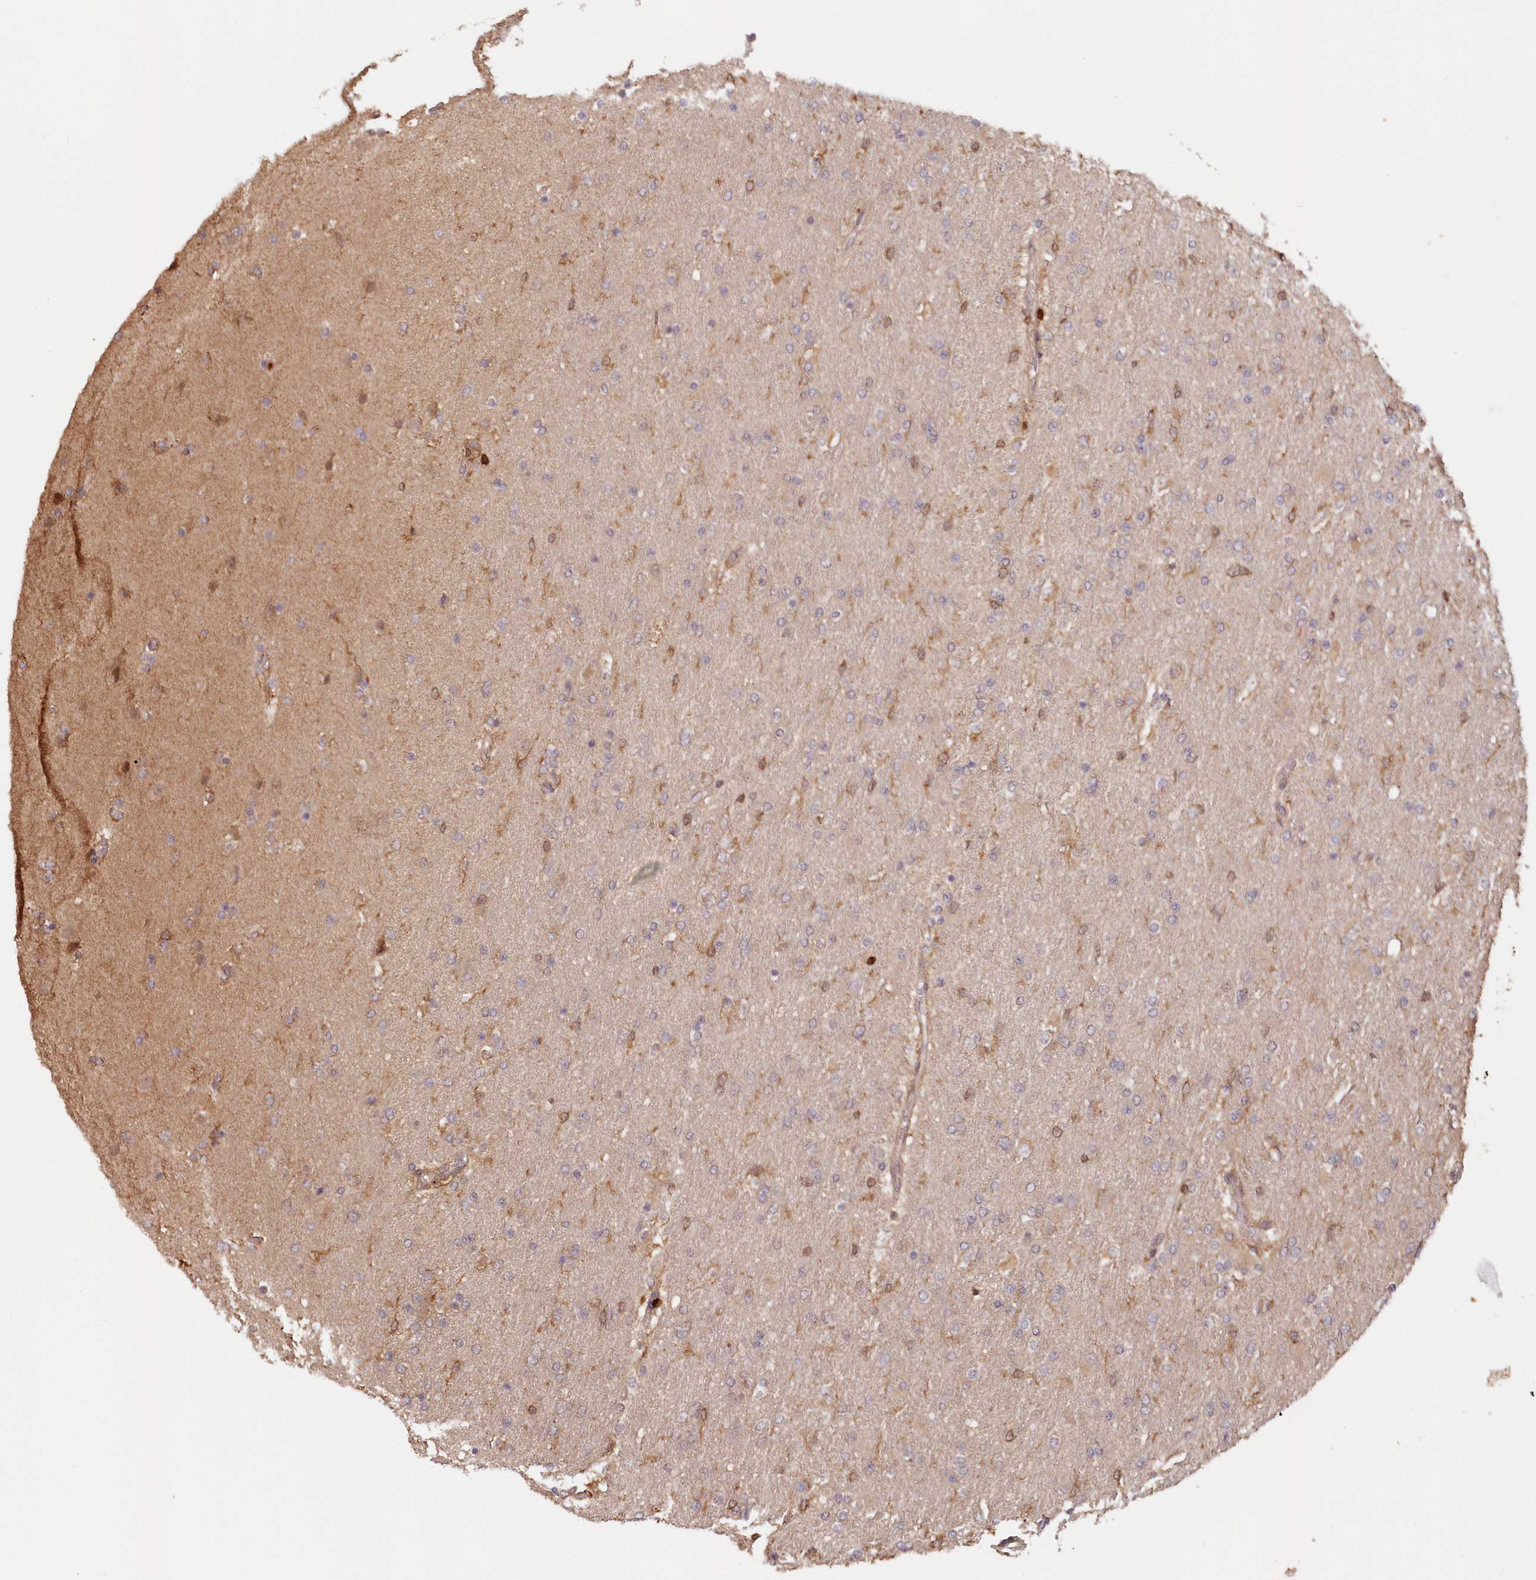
{"staining": {"intensity": "weak", "quantity": "25%-75%", "location": "cytoplasmic/membranous"}, "tissue": "glioma", "cell_type": "Tumor cells", "image_type": "cancer", "snomed": [{"axis": "morphology", "description": "Glioma, malignant, High grade"}, {"axis": "topography", "description": "Cerebral cortex"}], "caption": "DAB (3,3'-diaminobenzidine) immunohistochemical staining of malignant glioma (high-grade) exhibits weak cytoplasmic/membranous protein staining in approximately 25%-75% of tumor cells. (brown staining indicates protein expression, while blue staining denotes nuclei).", "gene": "SNED1", "patient": {"sex": "female", "age": 36}}